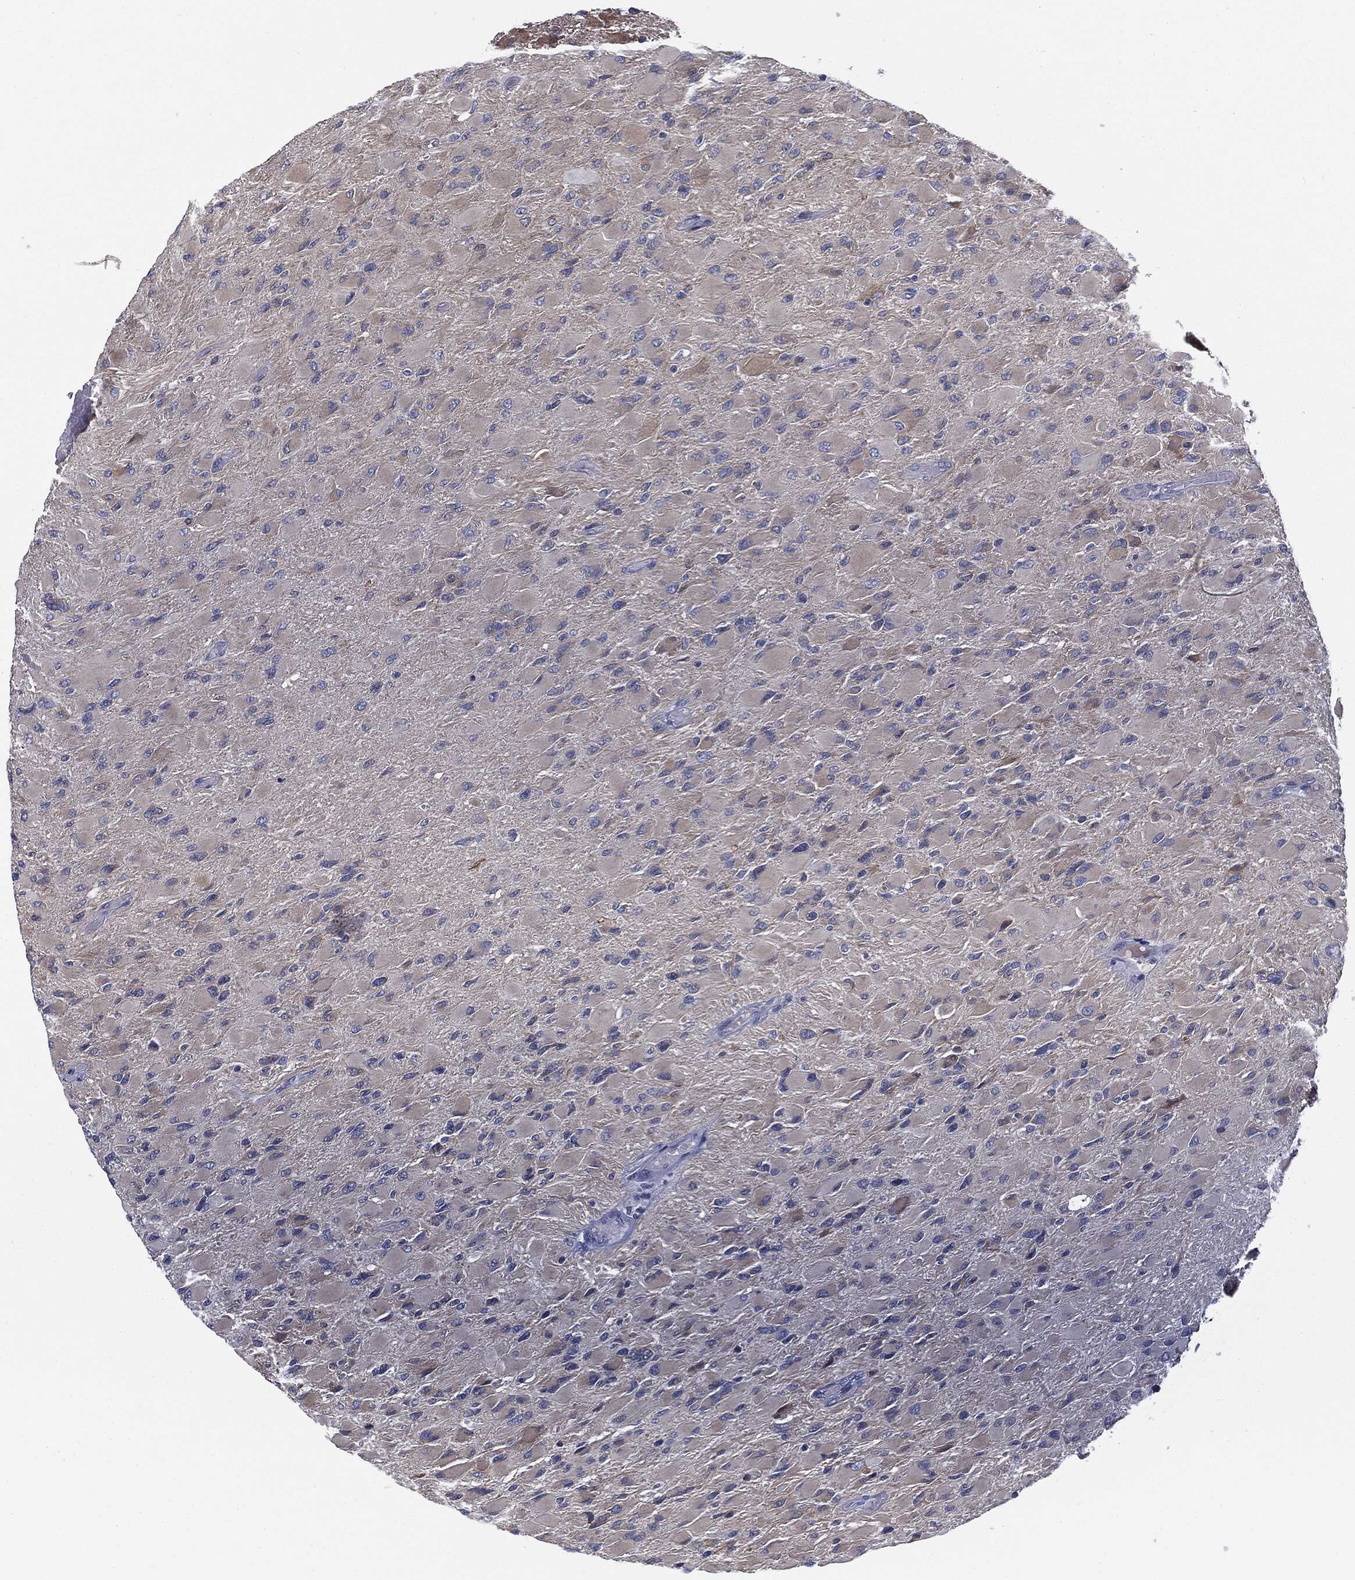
{"staining": {"intensity": "negative", "quantity": "none", "location": "none"}, "tissue": "glioma", "cell_type": "Tumor cells", "image_type": "cancer", "snomed": [{"axis": "morphology", "description": "Glioma, malignant, High grade"}, {"axis": "topography", "description": "Cerebral cortex"}], "caption": "Immunohistochemical staining of high-grade glioma (malignant) displays no significant positivity in tumor cells.", "gene": "KRT5", "patient": {"sex": "female", "age": 36}}